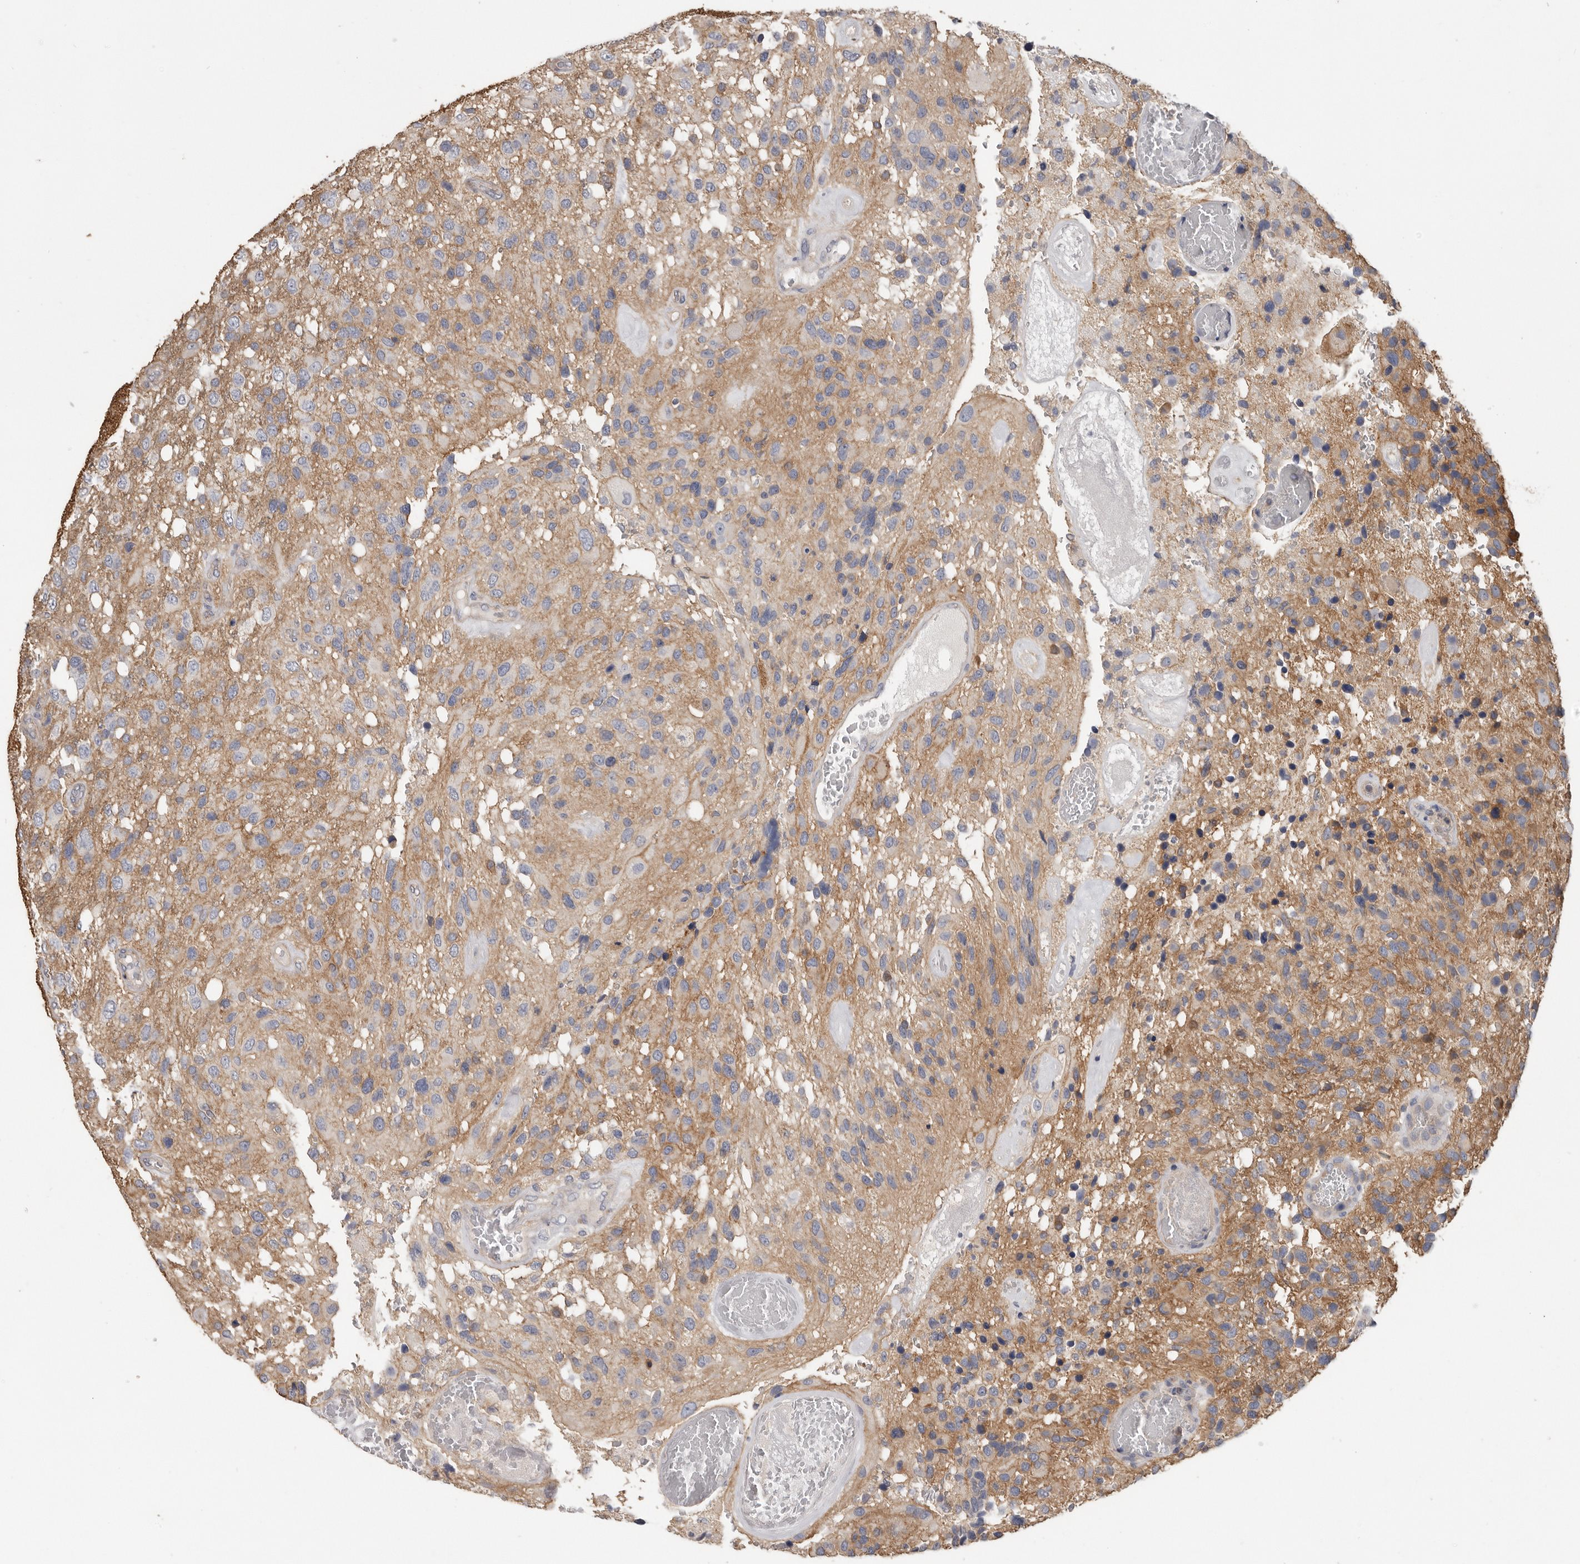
{"staining": {"intensity": "weak", "quantity": "<25%", "location": "cytoplasmic/membranous"}, "tissue": "glioma", "cell_type": "Tumor cells", "image_type": "cancer", "snomed": [{"axis": "morphology", "description": "Glioma, malignant, High grade"}, {"axis": "topography", "description": "Brain"}], "caption": "DAB (3,3'-diaminobenzidine) immunohistochemical staining of human malignant high-grade glioma exhibits no significant expression in tumor cells.", "gene": "WDTC1", "patient": {"sex": "female", "age": 58}}